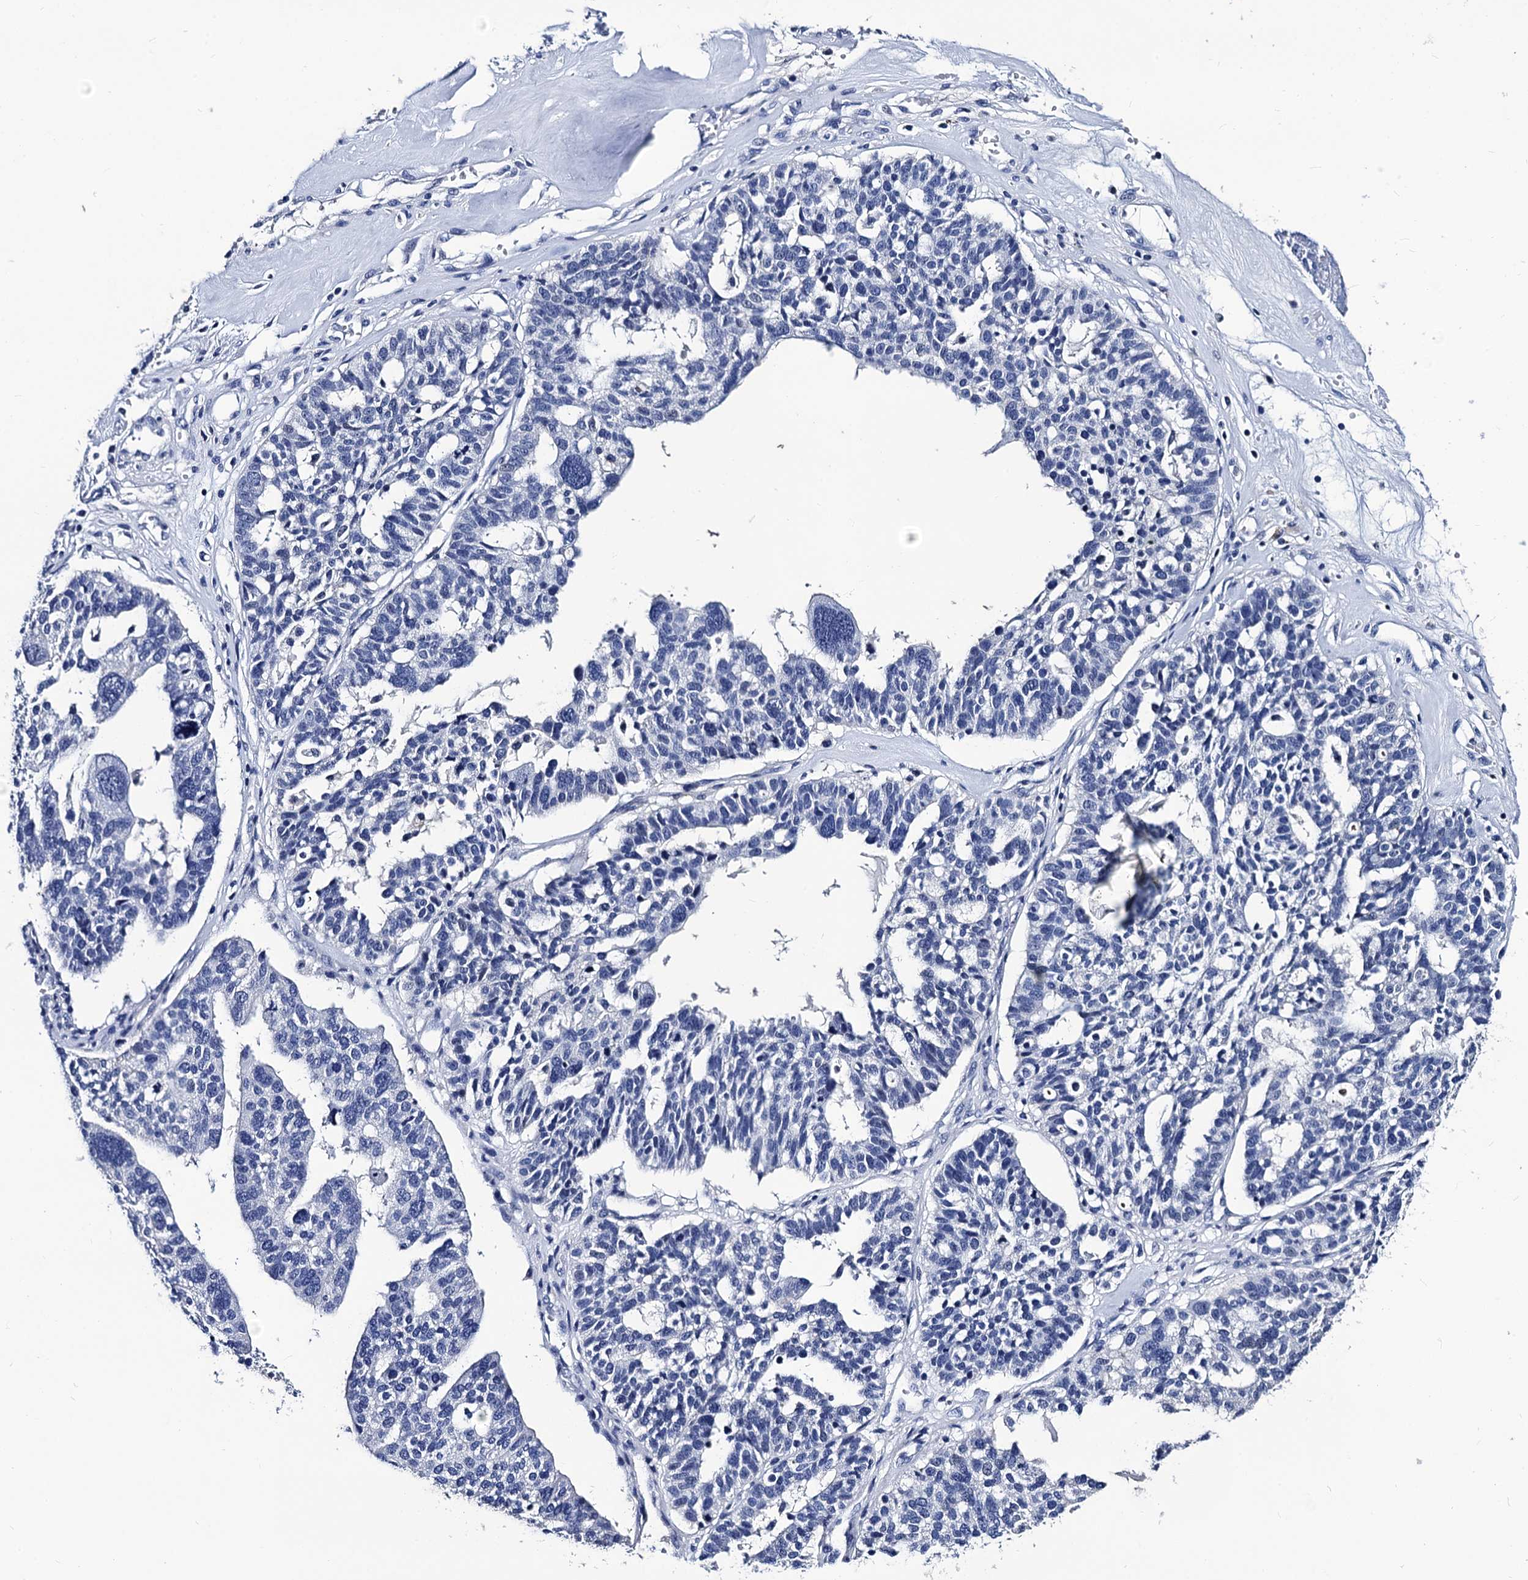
{"staining": {"intensity": "negative", "quantity": "none", "location": "none"}, "tissue": "ovarian cancer", "cell_type": "Tumor cells", "image_type": "cancer", "snomed": [{"axis": "morphology", "description": "Cystadenocarcinoma, serous, NOS"}, {"axis": "topography", "description": "Ovary"}], "caption": "Immunohistochemistry histopathology image of neoplastic tissue: ovarian cancer stained with DAB (3,3'-diaminobenzidine) displays no significant protein staining in tumor cells.", "gene": "LRRC30", "patient": {"sex": "female", "age": 59}}